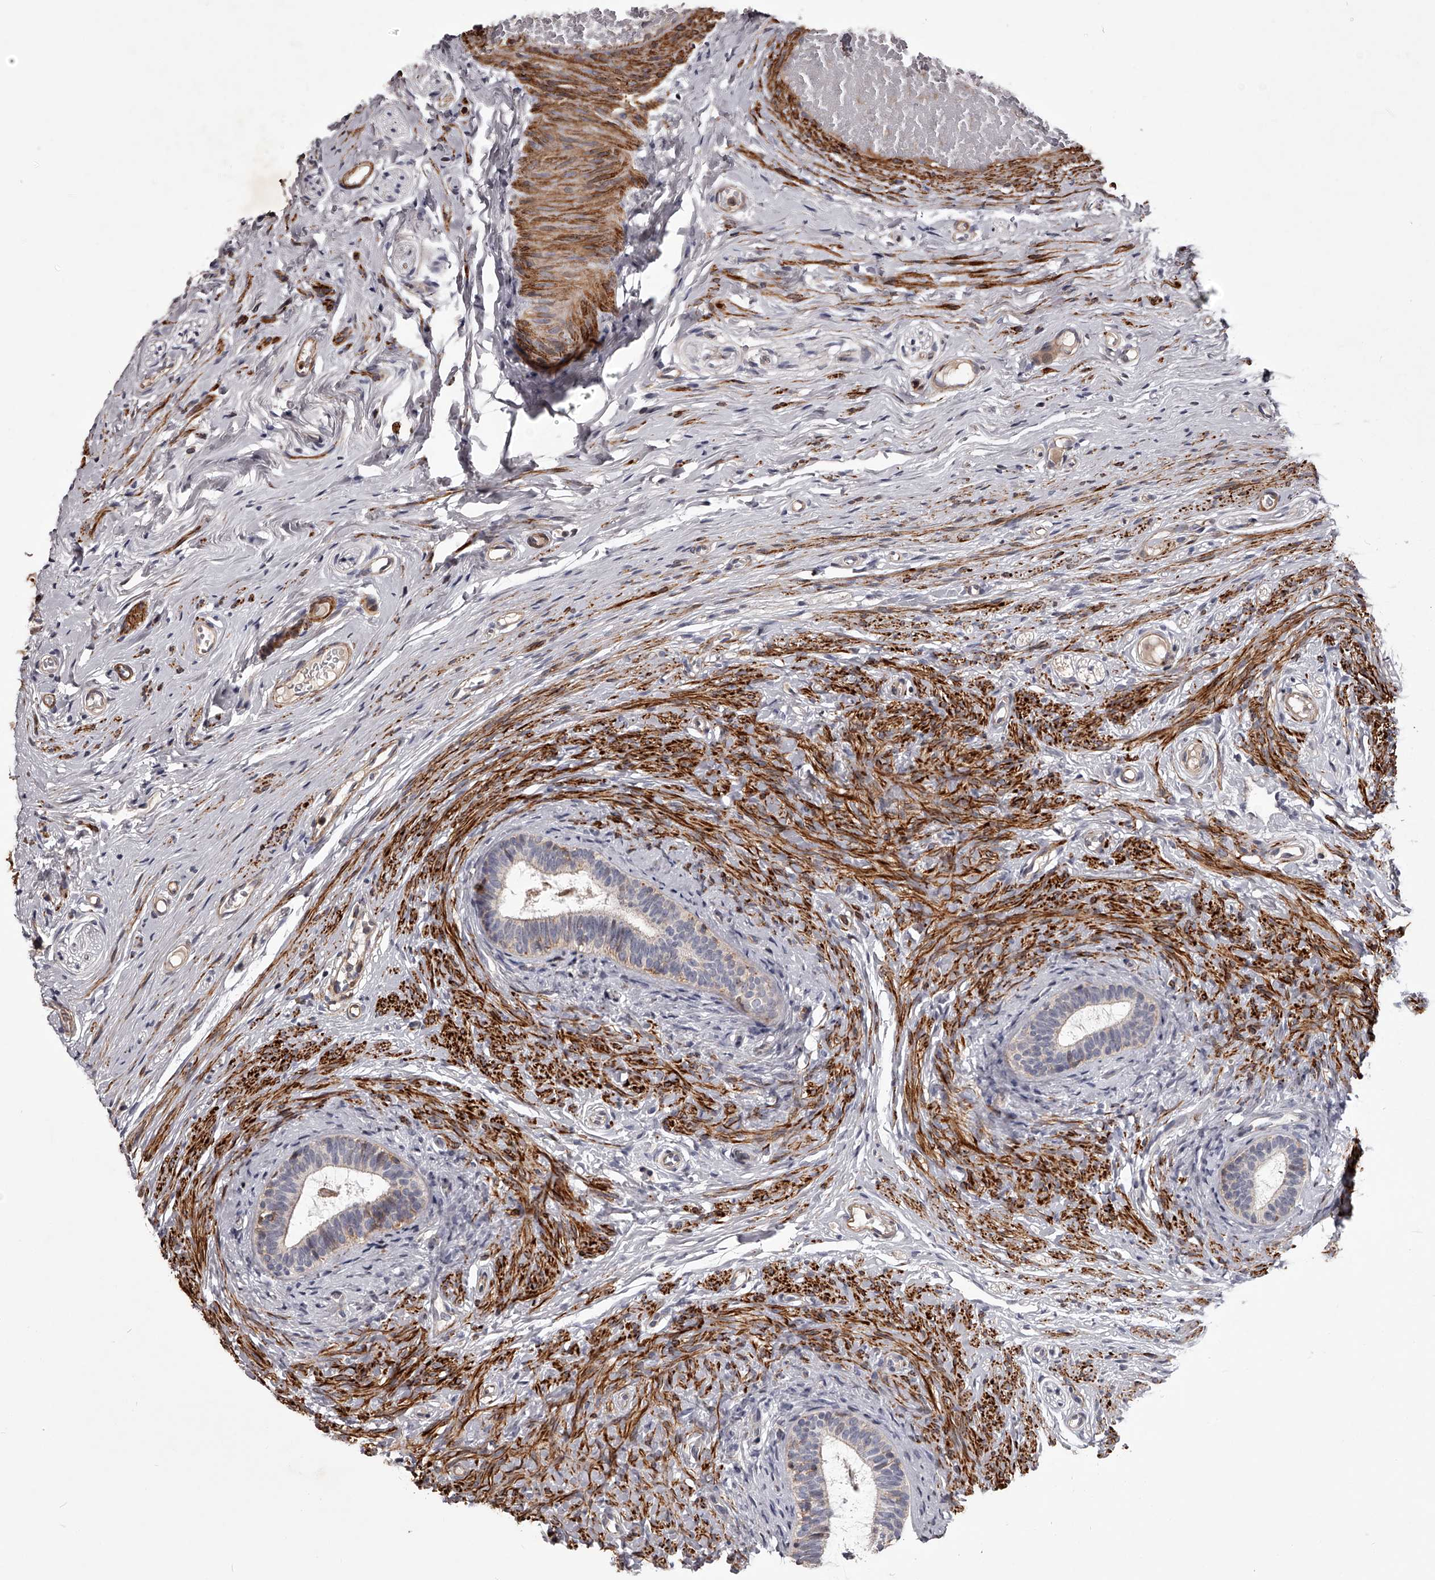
{"staining": {"intensity": "moderate", "quantity": "<25%", "location": "cytoplasmic/membranous,nuclear"}, "tissue": "epididymis", "cell_type": "Glandular cells", "image_type": "normal", "snomed": [{"axis": "morphology", "description": "Normal tissue, NOS"}, {"axis": "topography", "description": "Epididymis"}], "caption": "Immunohistochemical staining of unremarkable epididymis displays <25% levels of moderate cytoplasmic/membranous,nuclear protein staining in approximately <25% of glandular cells.", "gene": "RRP36", "patient": {"sex": "male", "age": 9}}